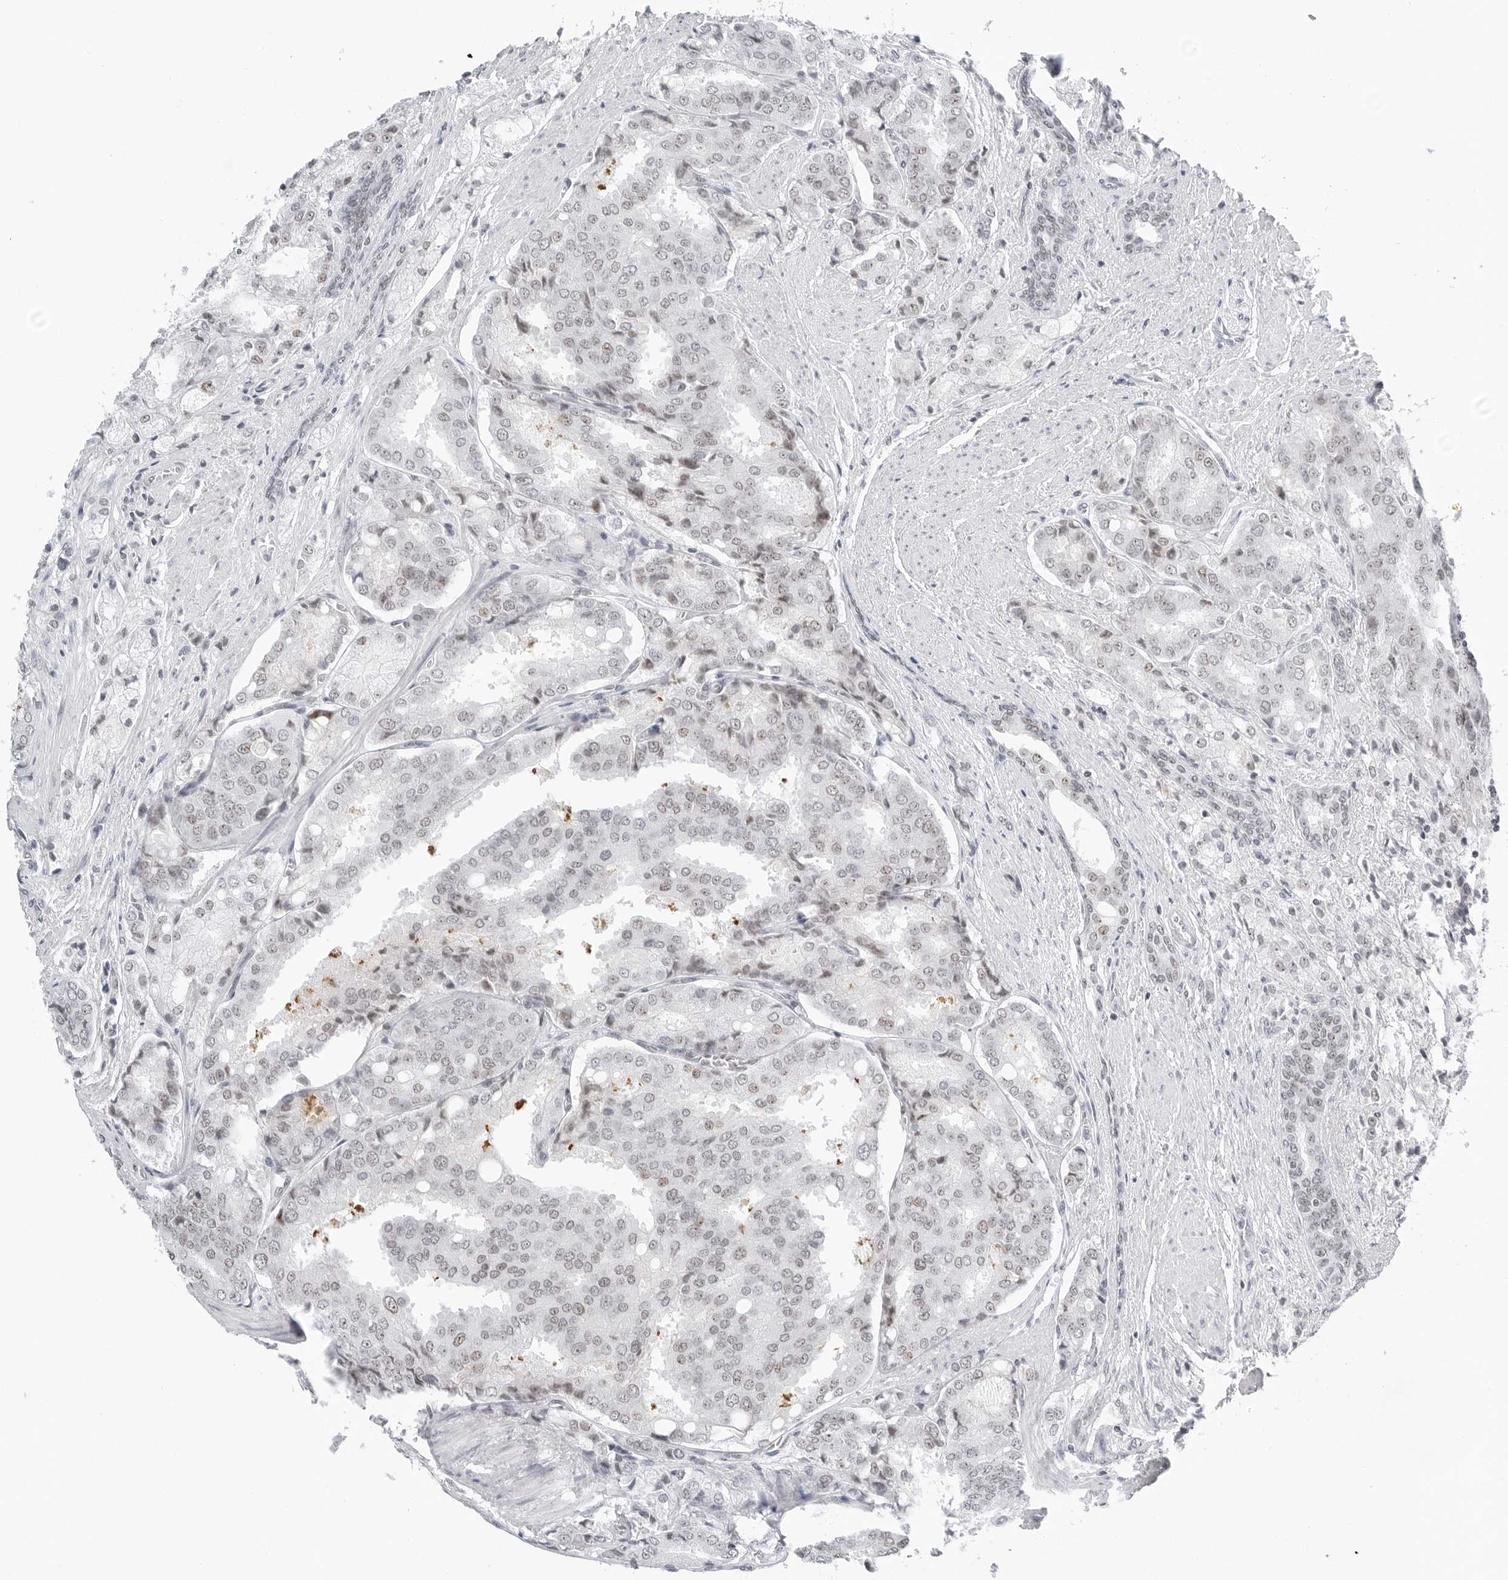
{"staining": {"intensity": "negative", "quantity": "none", "location": "none"}, "tissue": "prostate cancer", "cell_type": "Tumor cells", "image_type": "cancer", "snomed": [{"axis": "morphology", "description": "Adenocarcinoma, High grade"}, {"axis": "topography", "description": "Prostate"}], "caption": "High magnification brightfield microscopy of high-grade adenocarcinoma (prostate) stained with DAB (brown) and counterstained with hematoxylin (blue): tumor cells show no significant expression. The staining is performed using DAB (3,3'-diaminobenzidine) brown chromogen with nuclei counter-stained in using hematoxylin.", "gene": "WRAP53", "patient": {"sex": "male", "age": 50}}